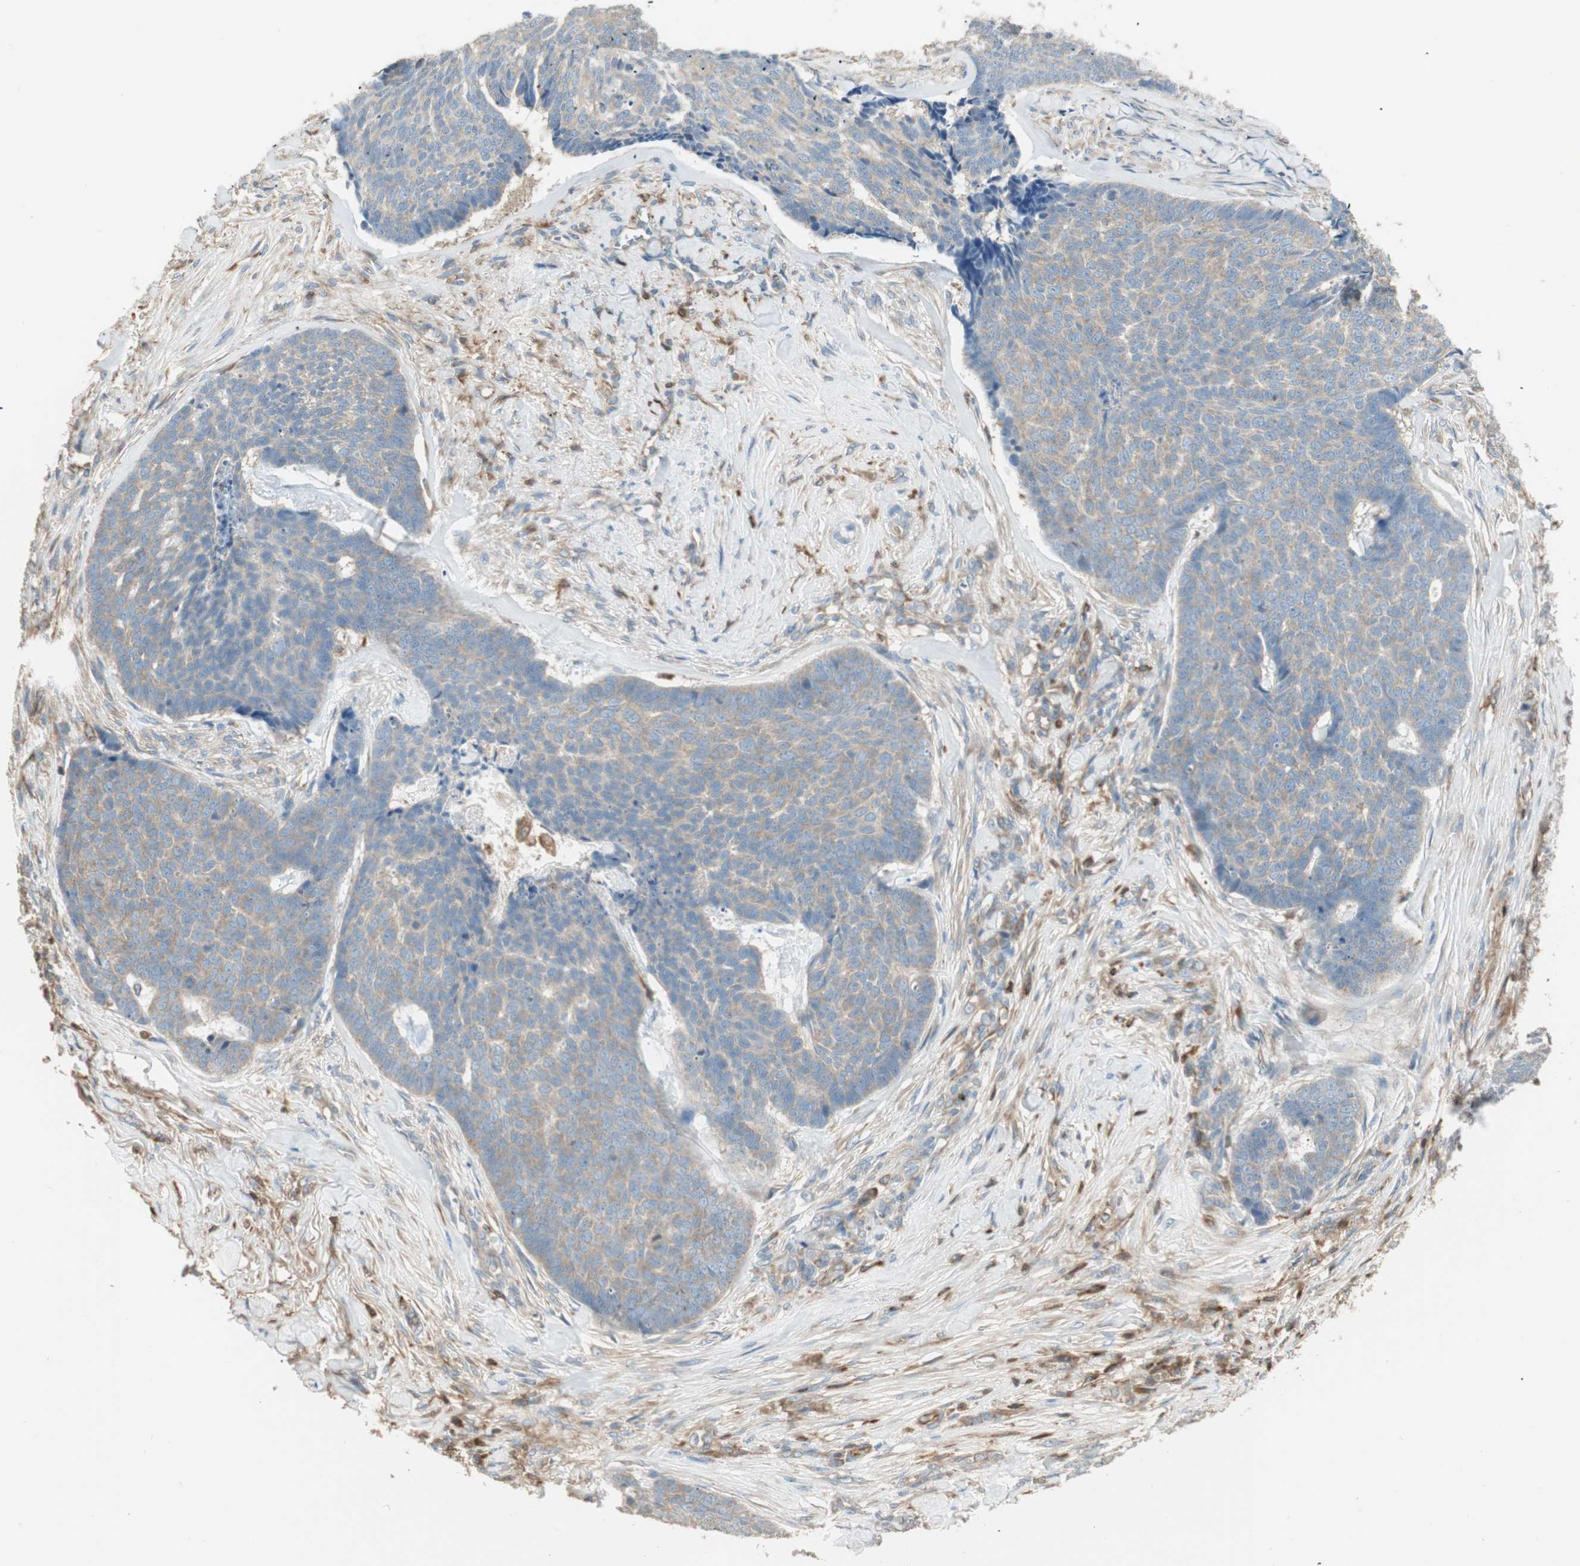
{"staining": {"intensity": "weak", "quantity": "25%-75%", "location": "cytoplasmic/membranous"}, "tissue": "skin cancer", "cell_type": "Tumor cells", "image_type": "cancer", "snomed": [{"axis": "morphology", "description": "Basal cell carcinoma"}, {"axis": "topography", "description": "Skin"}], "caption": "Skin cancer stained for a protein demonstrates weak cytoplasmic/membranous positivity in tumor cells.", "gene": "CRLF3", "patient": {"sex": "male", "age": 84}}